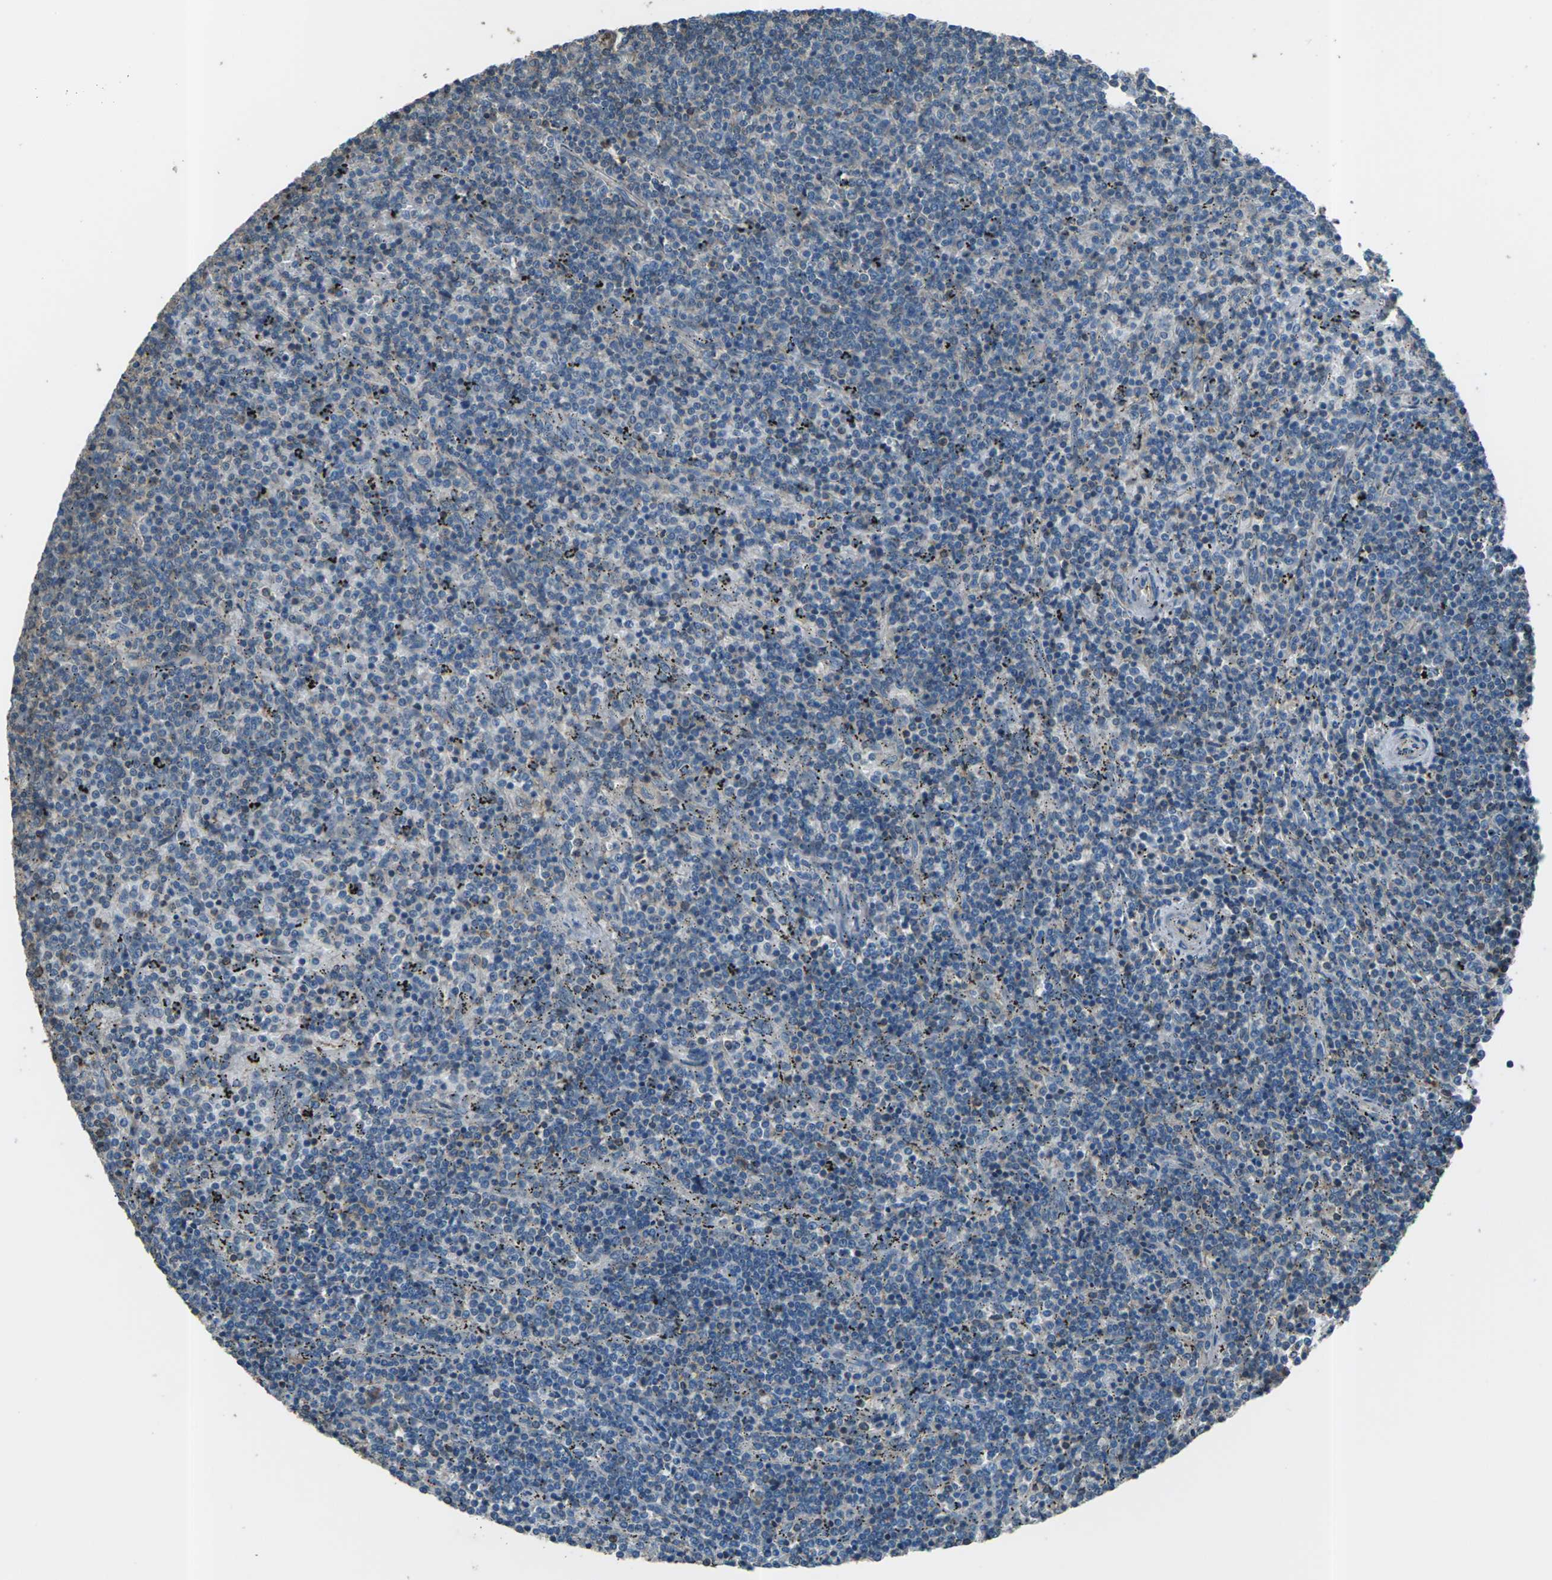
{"staining": {"intensity": "weak", "quantity": "25%-75%", "location": "cytoplasmic/membranous"}, "tissue": "lymphoma", "cell_type": "Tumor cells", "image_type": "cancer", "snomed": [{"axis": "morphology", "description": "Malignant lymphoma, non-Hodgkin's type, Low grade"}, {"axis": "topography", "description": "Spleen"}], "caption": "Lymphoma stained with a brown dye demonstrates weak cytoplasmic/membranous positive staining in about 25%-75% of tumor cells.", "gene": "CMTM4", "patient": {"sex": "female", "age": 50}}